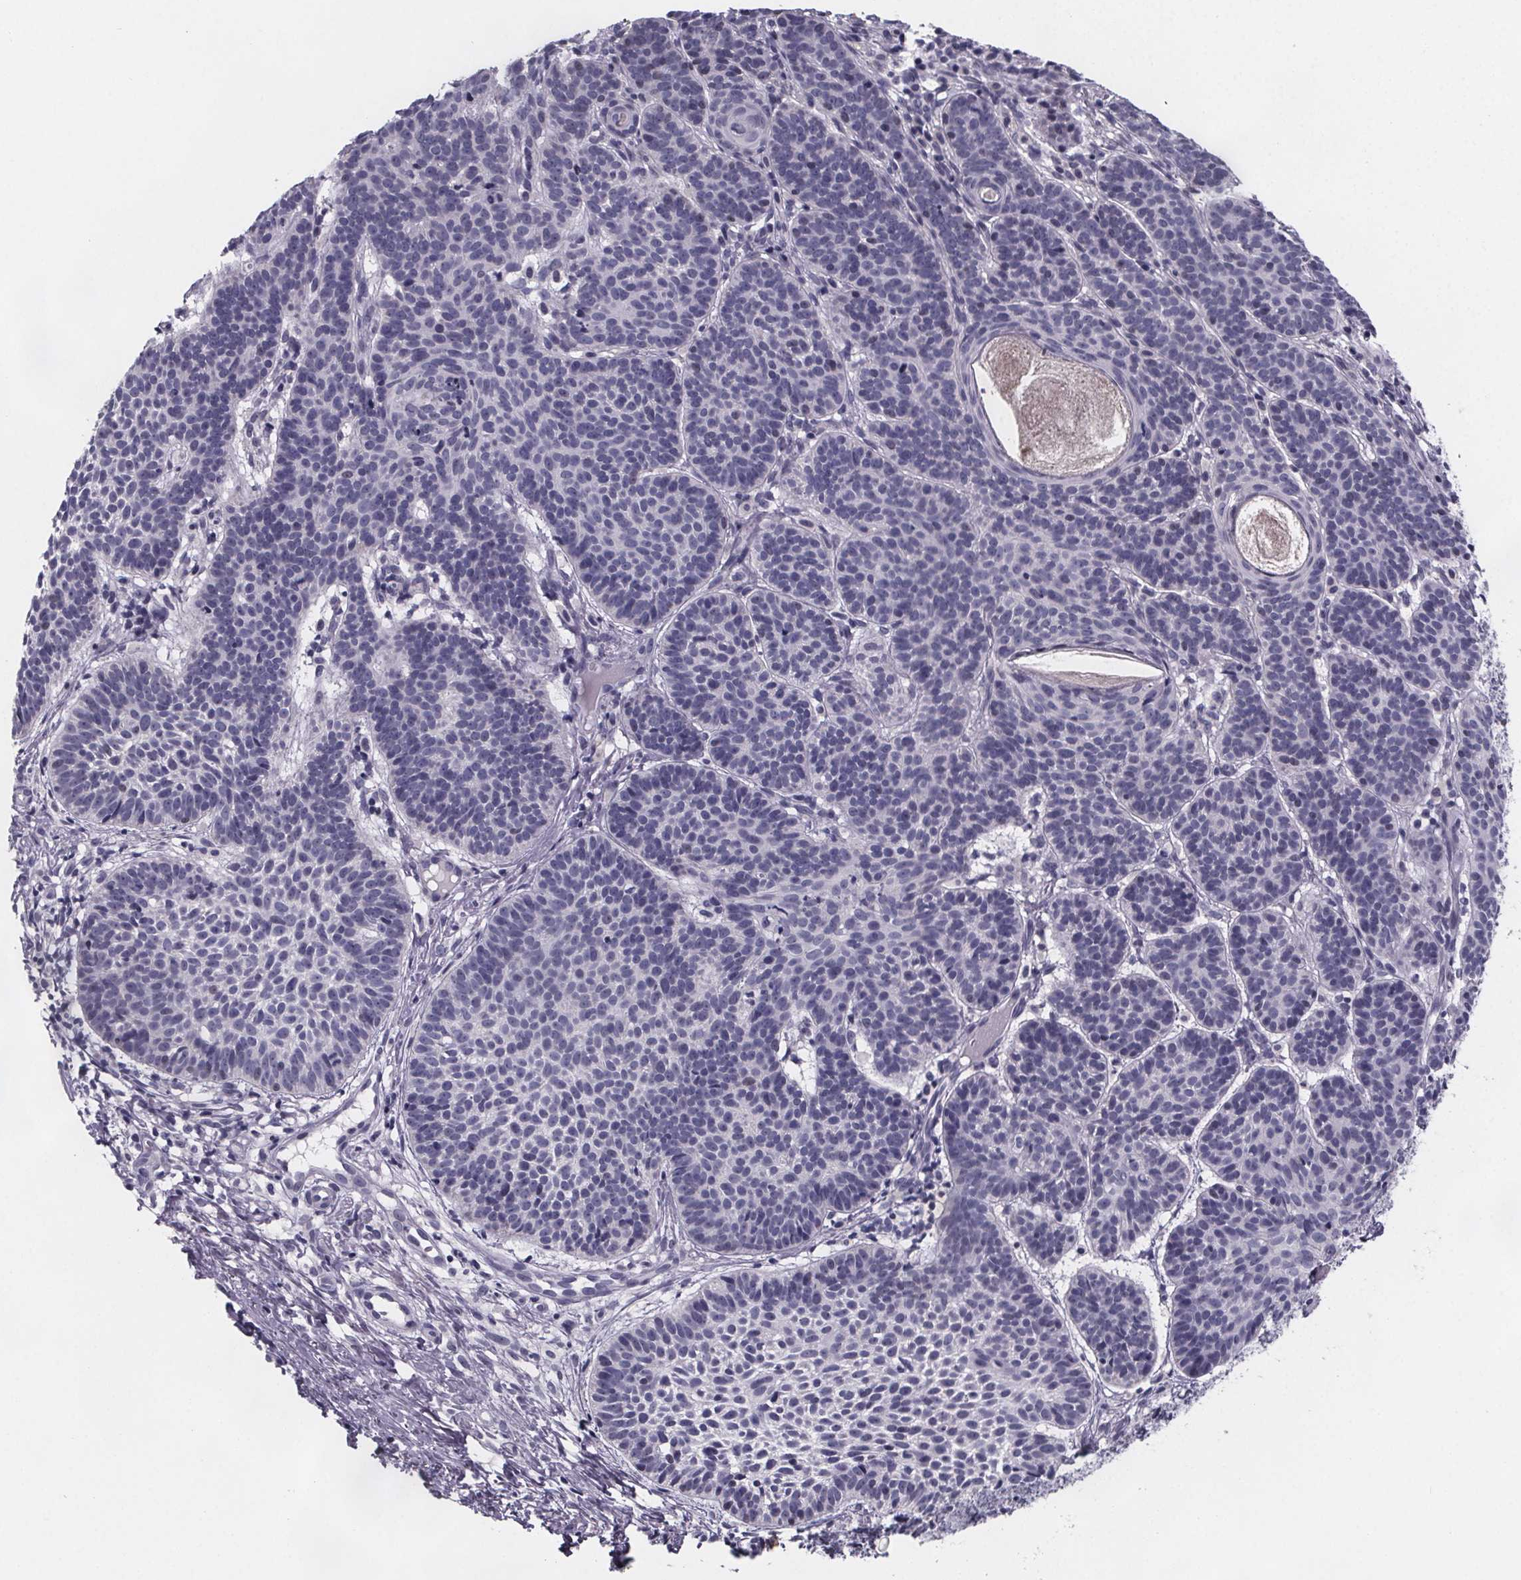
{"staining": {"intensity": "negative", "quantity": "none", "location": "none"}, "tissue": "skin cancer", "cell_type": "Tumor cells", "image_type": "cancer", "snomed": [{"axis": "morphology", "description": "Basal cell carcinoma"}, {"axis": "topography", "description": "Skin"}], "caption": "This is a micrograph of immunohistochemistry (IHC) staining of basal cell carcinoma (skin), which shows no expression in tumor cells. (DAB IHC visualized using brightfield microscopy, high magnification).", "gene": "PAH", "patient": {"sex": "male", "age": 72}}